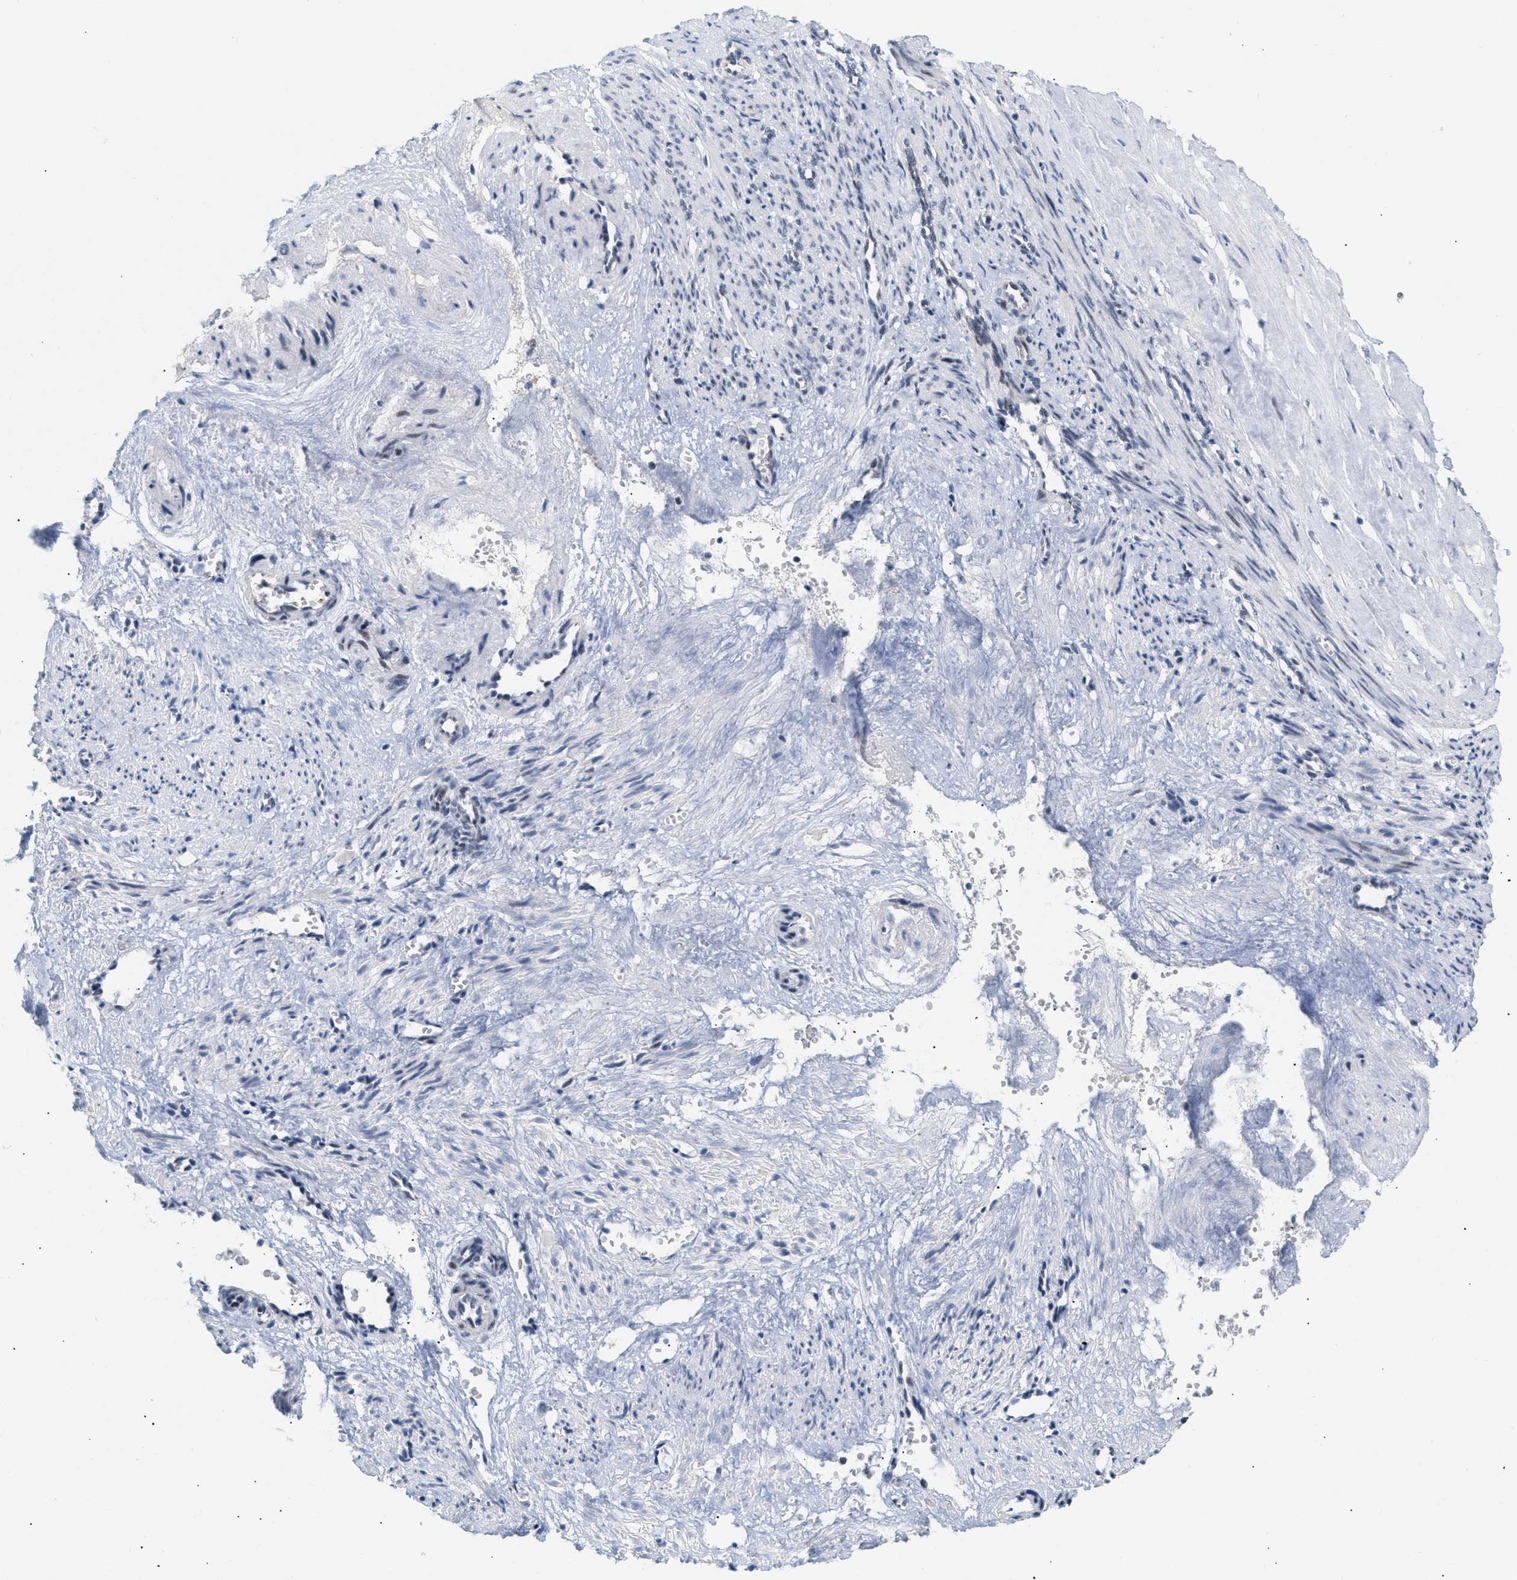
{"staining": {"intensity": "moderate", "quantity": "<25%", "location": "nuclear"}, "tissue": "smooth muscle", "cell_type": "Smooth muscle cells", "image_type": "normal", "snomed": [{"axis": "morphology", "description": "Normal tissue, NOS"}, {"axis": "topography", "description": "Endometrium"}], "caption": "Protein staining of unremarkable smooth muscle shows moderate nuclear staining in approximately <25% of smooth muscle cells. (Stains: DAB (3,3'-diaminobenzidine) in brown, nuclei in blue, Microscopy: brightfield microscopy at high magnification).", "gene": "PPARD", "patient": {"sex": "female", "age": 33}}